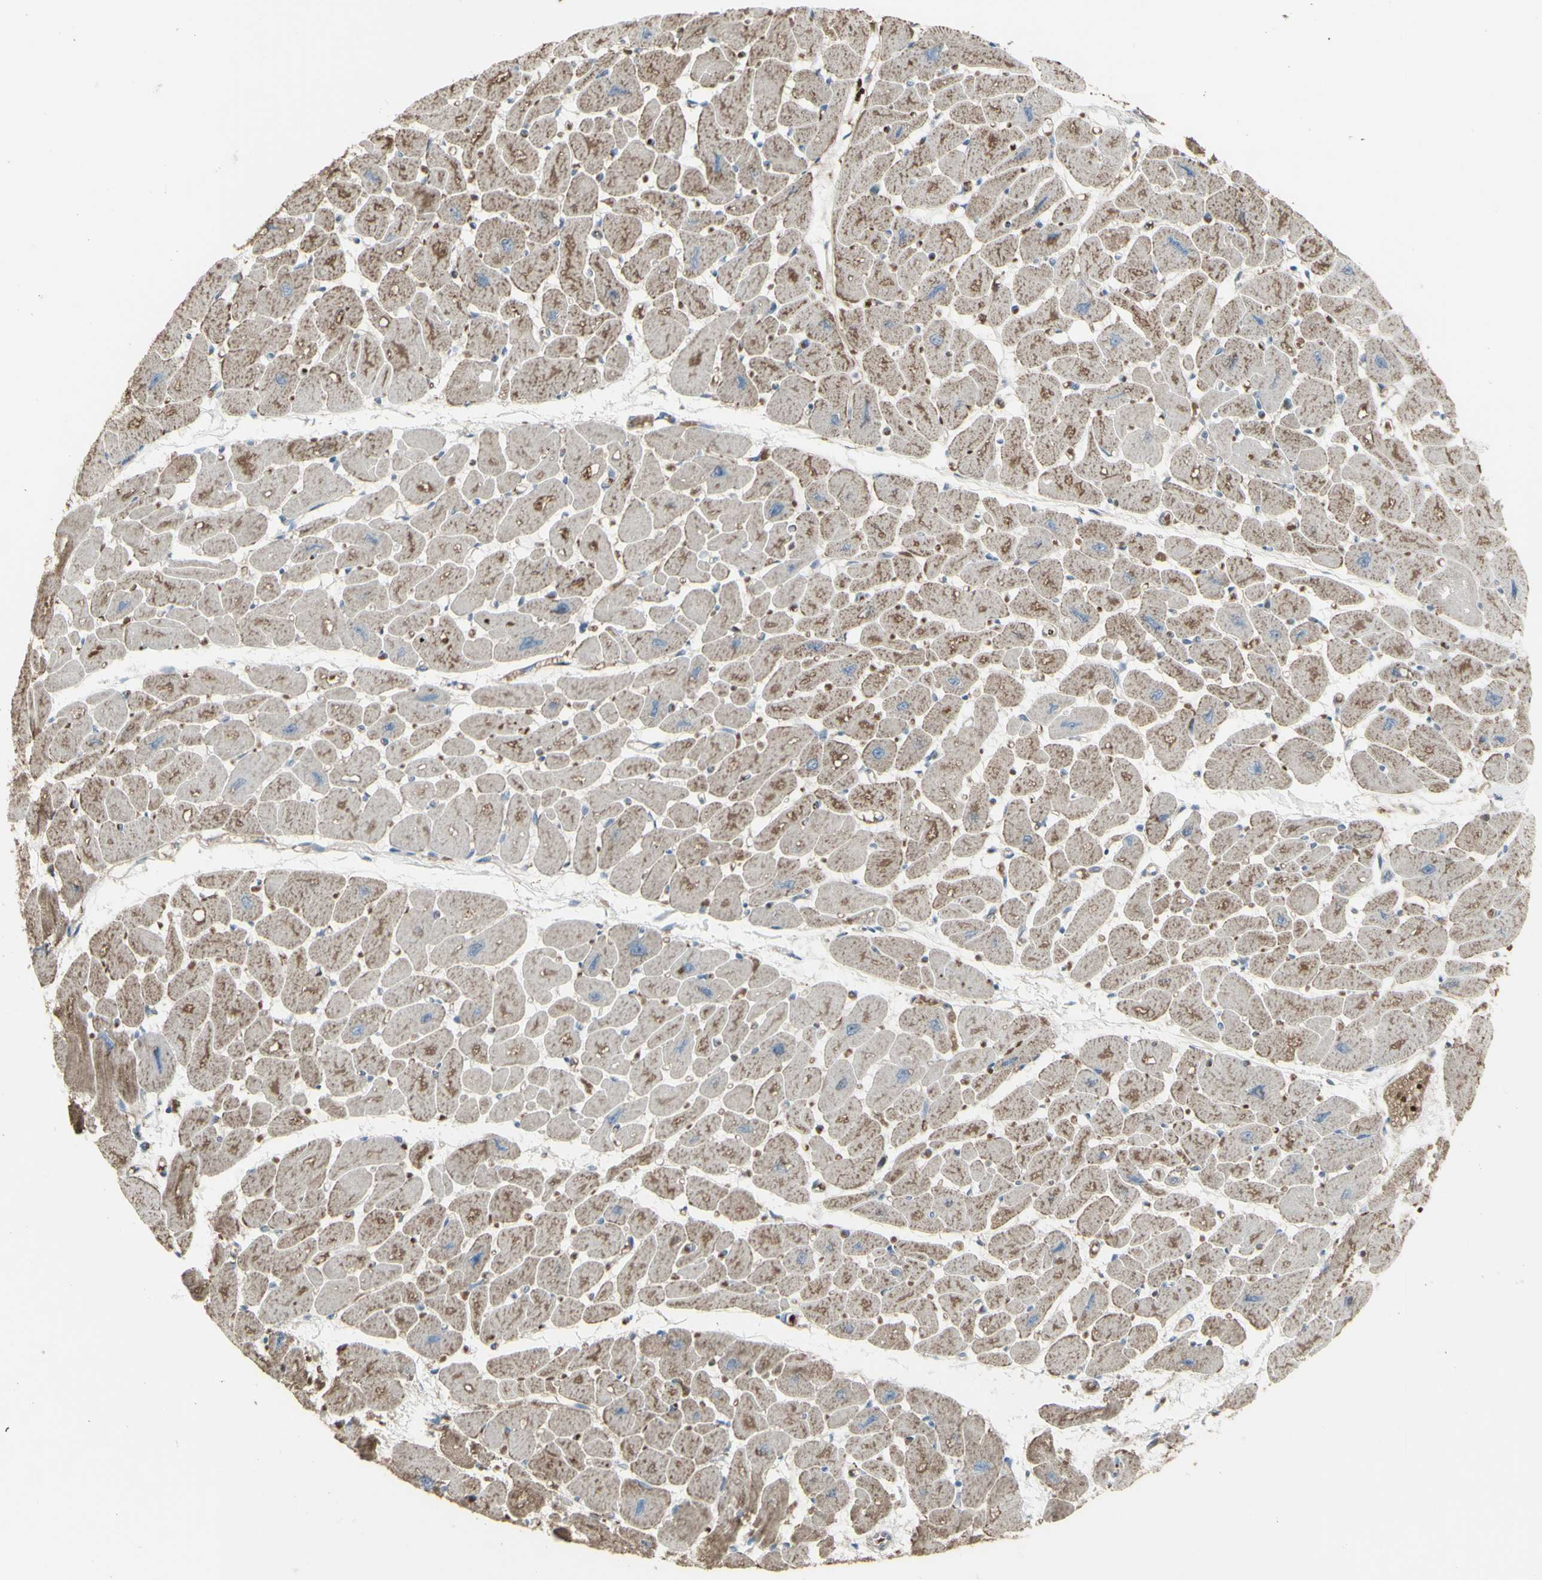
{"staining": {"intensity": "moderate", "quantity": ">75%", "location": "cytoplasmic/membranous"}, "tissue": "heart muscle", "cell_type": "Cardiomyocytes", "image_type": "normal", "snomed": [{"axis": "morphology", "description": "Normal tissue, NOS"}, {"axis": "topography", "description": "Heart"}], "caption": "This is a photomicrograph of immunohistochemistry (IHC) staining of normal heart muscle, which shows moderate expression in the cytoplasmic/membranous of cardiomyocytes.", "gene": "SHC1", "patient": {"sex": "female", "age": 54}}